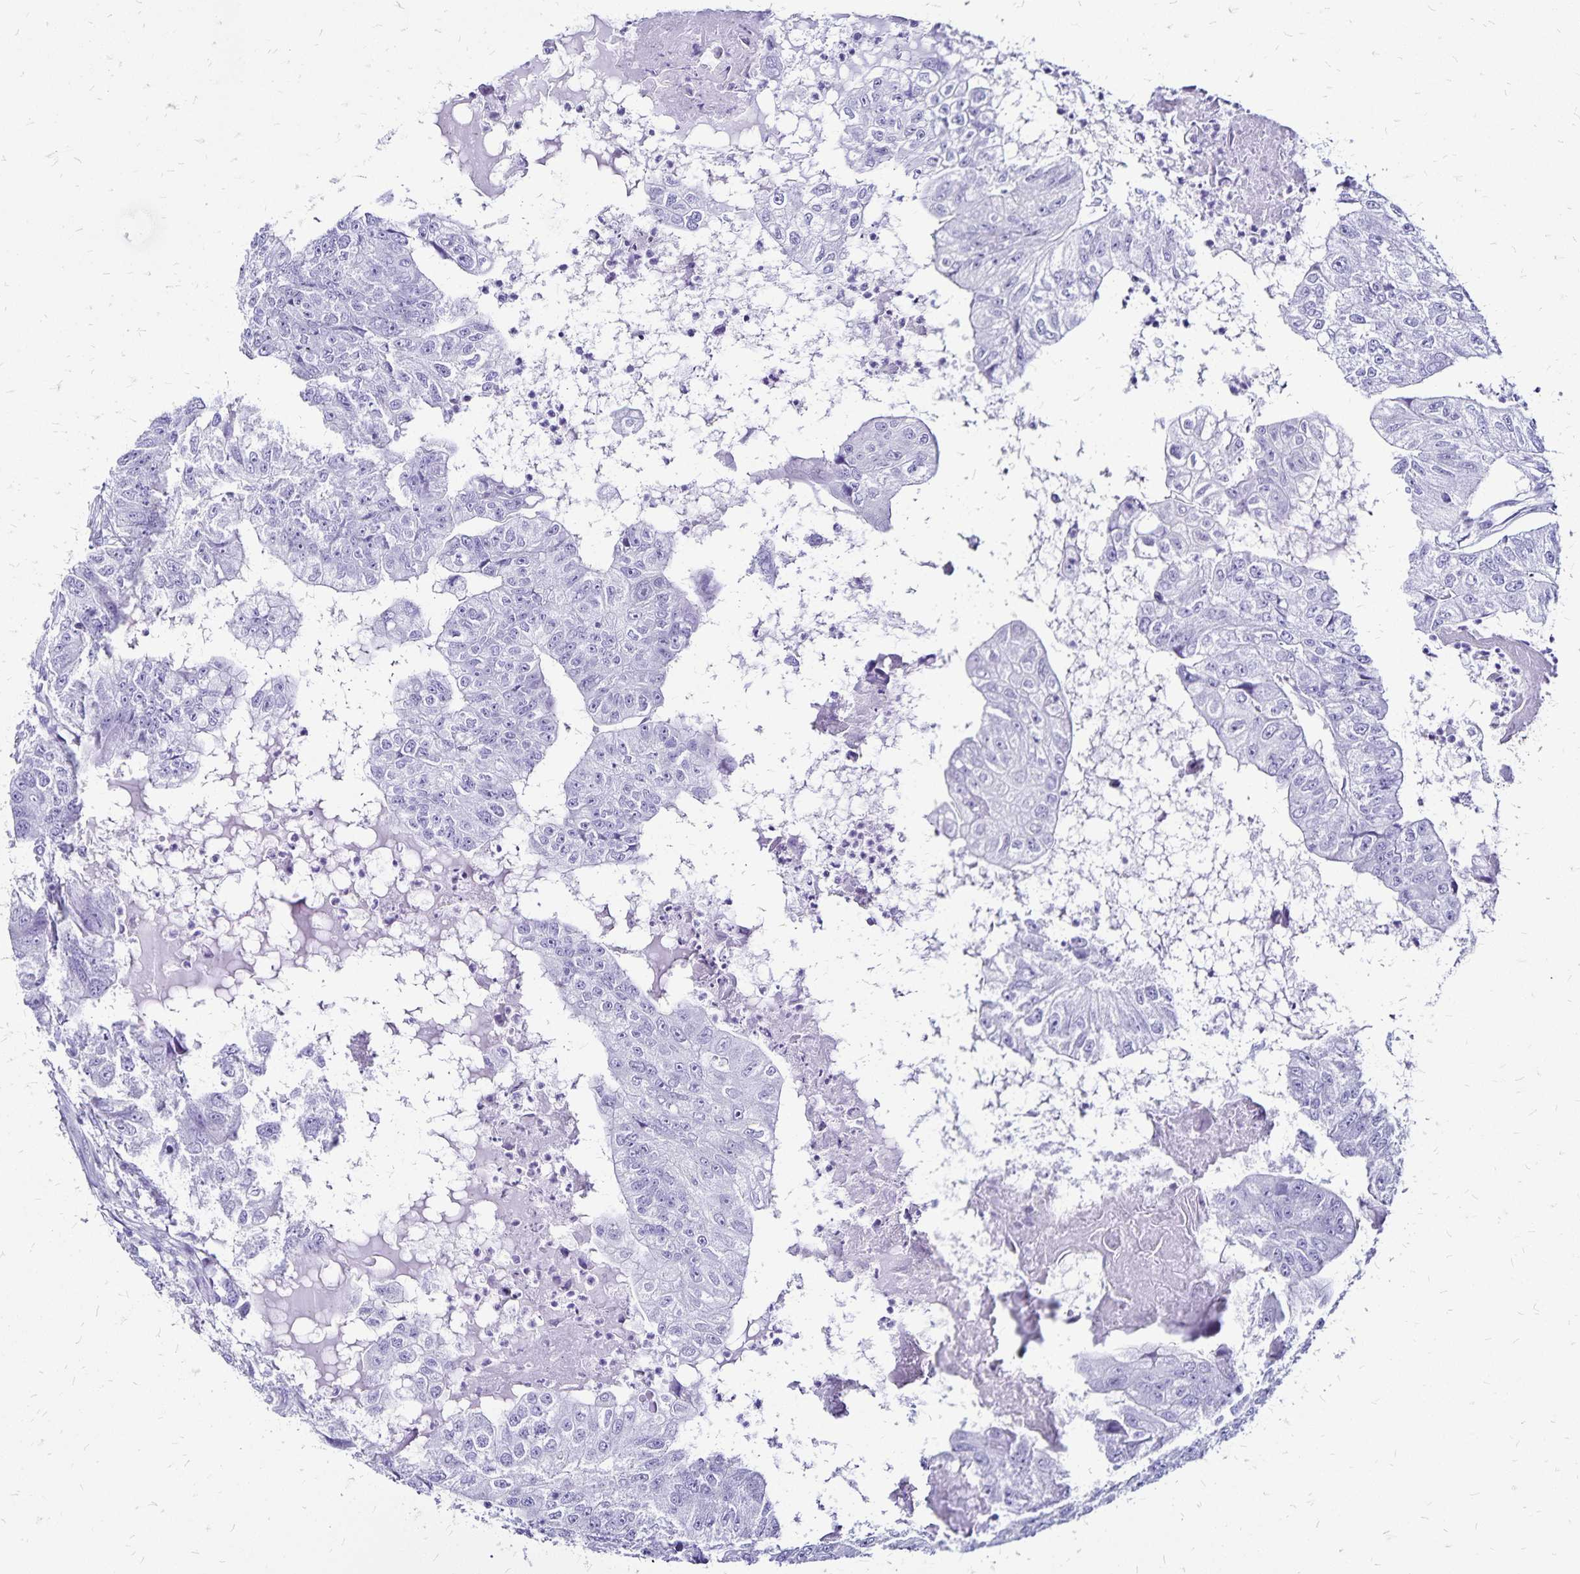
{"staining": {"intensity": "negative", "quantity": "none", "location": "none"}, "tissue": "colorectal cancer", "cell_type": "Tumor cells", "image_type": "cancer", "snomed": [{"axis": "morphology", "description": "Adenocarcinoma, NOS"}, {"axis": "topography", "description": "Colon"}], "caption": "Immunohistochemistry (IHC) image of neoplastic tissue: colorectal cancer stained with DAB (3,3'-diaminobenzidine) shows no significant protein positivity in tumor cells.", "gene": "LIN28B", "patient": {"sex": "female", "age": 67}}